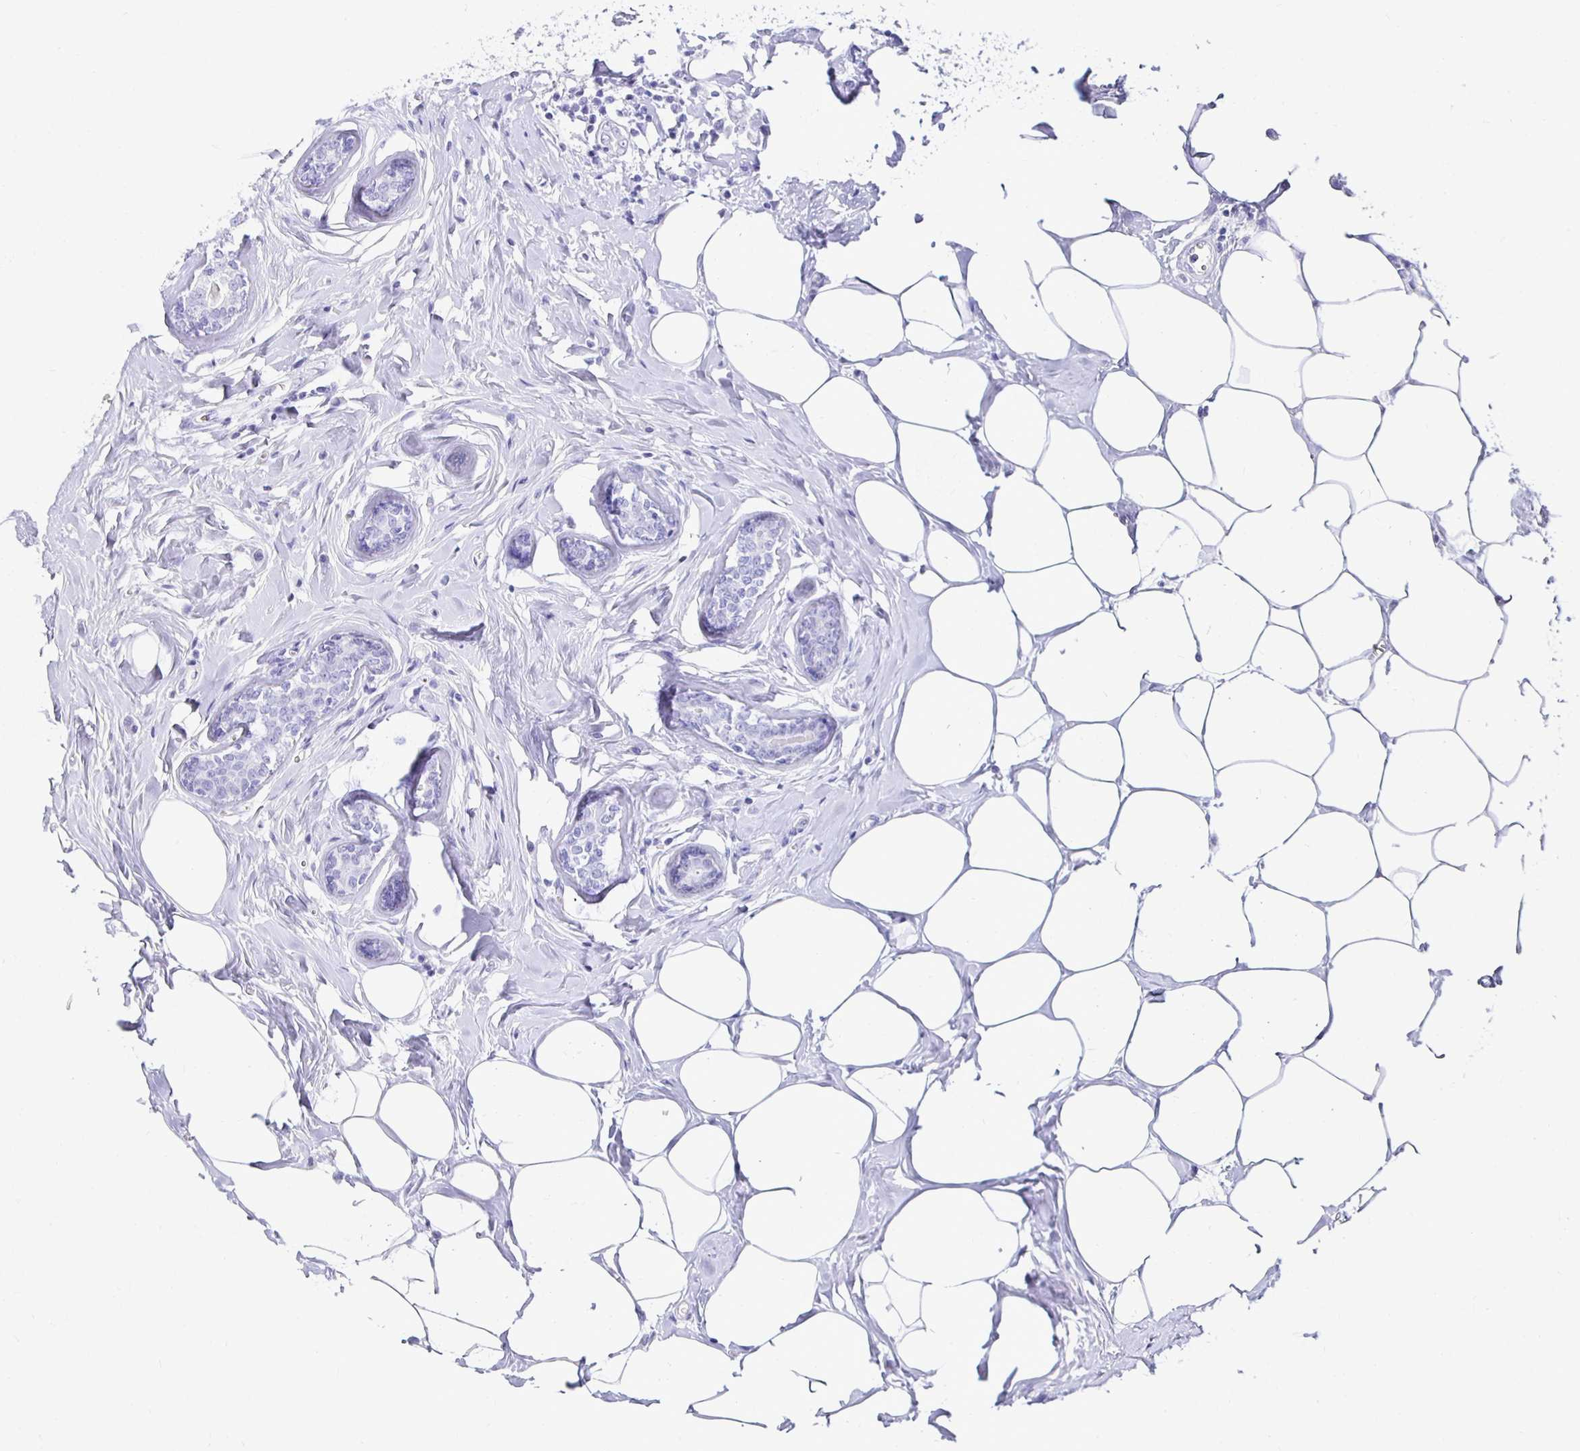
{"staining": {"intensity": "negative", "quantity": "none", "location": "none"}, "tissue": "breast cancer", "cell_type": "Tumor cells", "image_type": "cancer", "snomed": [{"axis": "morphology", "description": "Duct carcinoma"}, {"axis": "topography", "description": "Breast"}], "caption": "Histopathology image shows no significant protein expression in tumor cells of breast cancer (intraductal carcinoma). (DAB (3,3'-diaminobenzidine) immunohistochemistry (IHC) visualized using brightfield microscopy, high magnification).", "gene": "UMOD", "patient": {"sex": "female", "age": 80}}